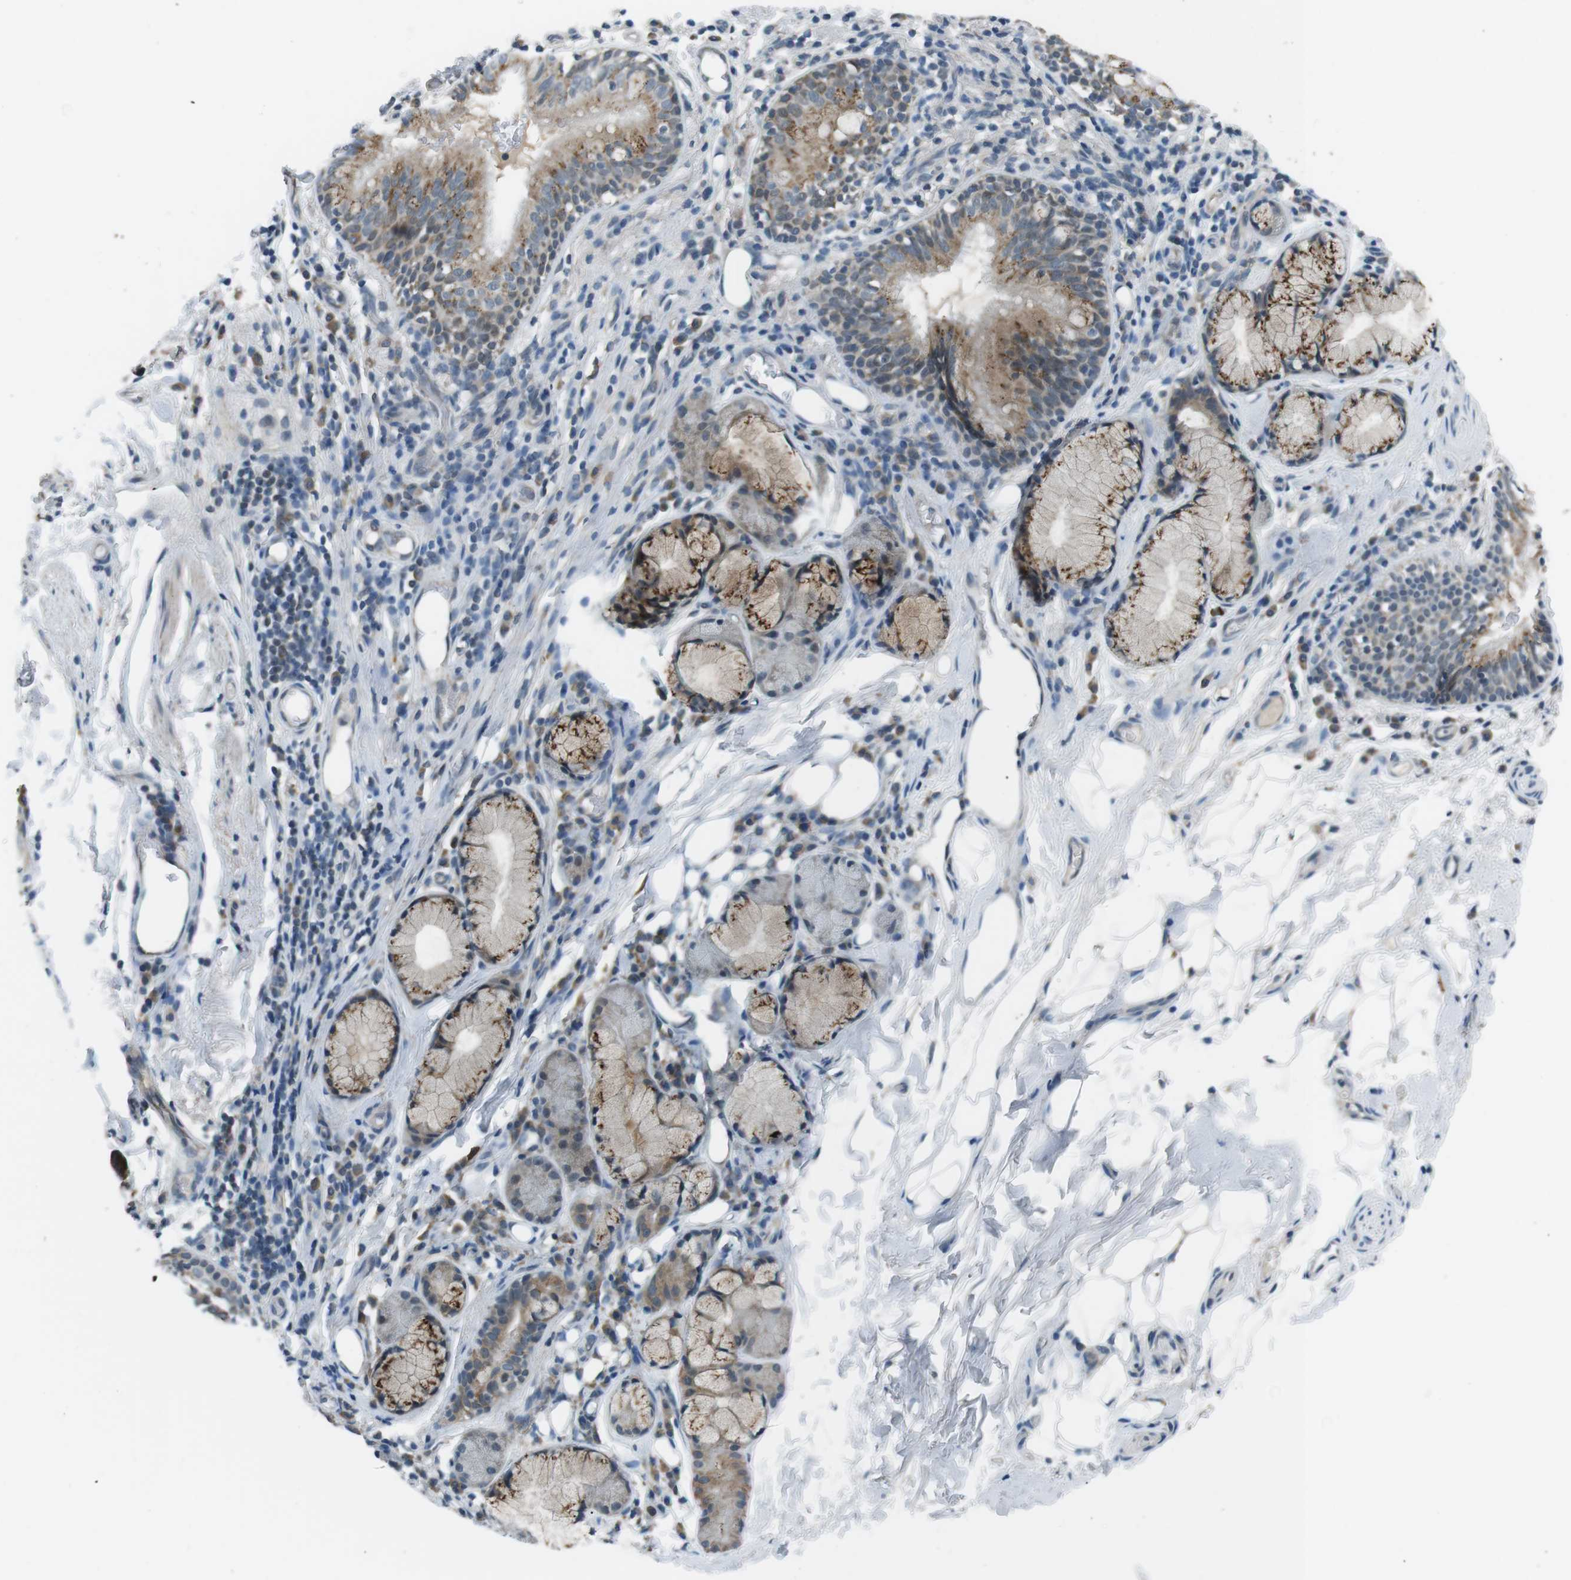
{"staining": {"intensity": "moderate", "quantity": ">75%", "location": "cytoplasmic/membranous"}, "tissue": "bronchus", "cell_type": "Respiratory epithelial cells", "image_type": "normal", "snomed": [{"axis": "morphology", "description": "Normal tissue, NOS"}, {"axis": "morphology", "description": "Inflammation, NOS"}, {"axis": "topography", "description": "Cartilage tissue"}, {"axis": "topography", "description": "Bronchus"}], "caption": "An image of bronchus stained for a protein shows moderate cytoplasmic/membranous brown staining in respiratory epithelial cells.", "gene": "FAM3B", "patient": {"sex": "male", "age": 77}}